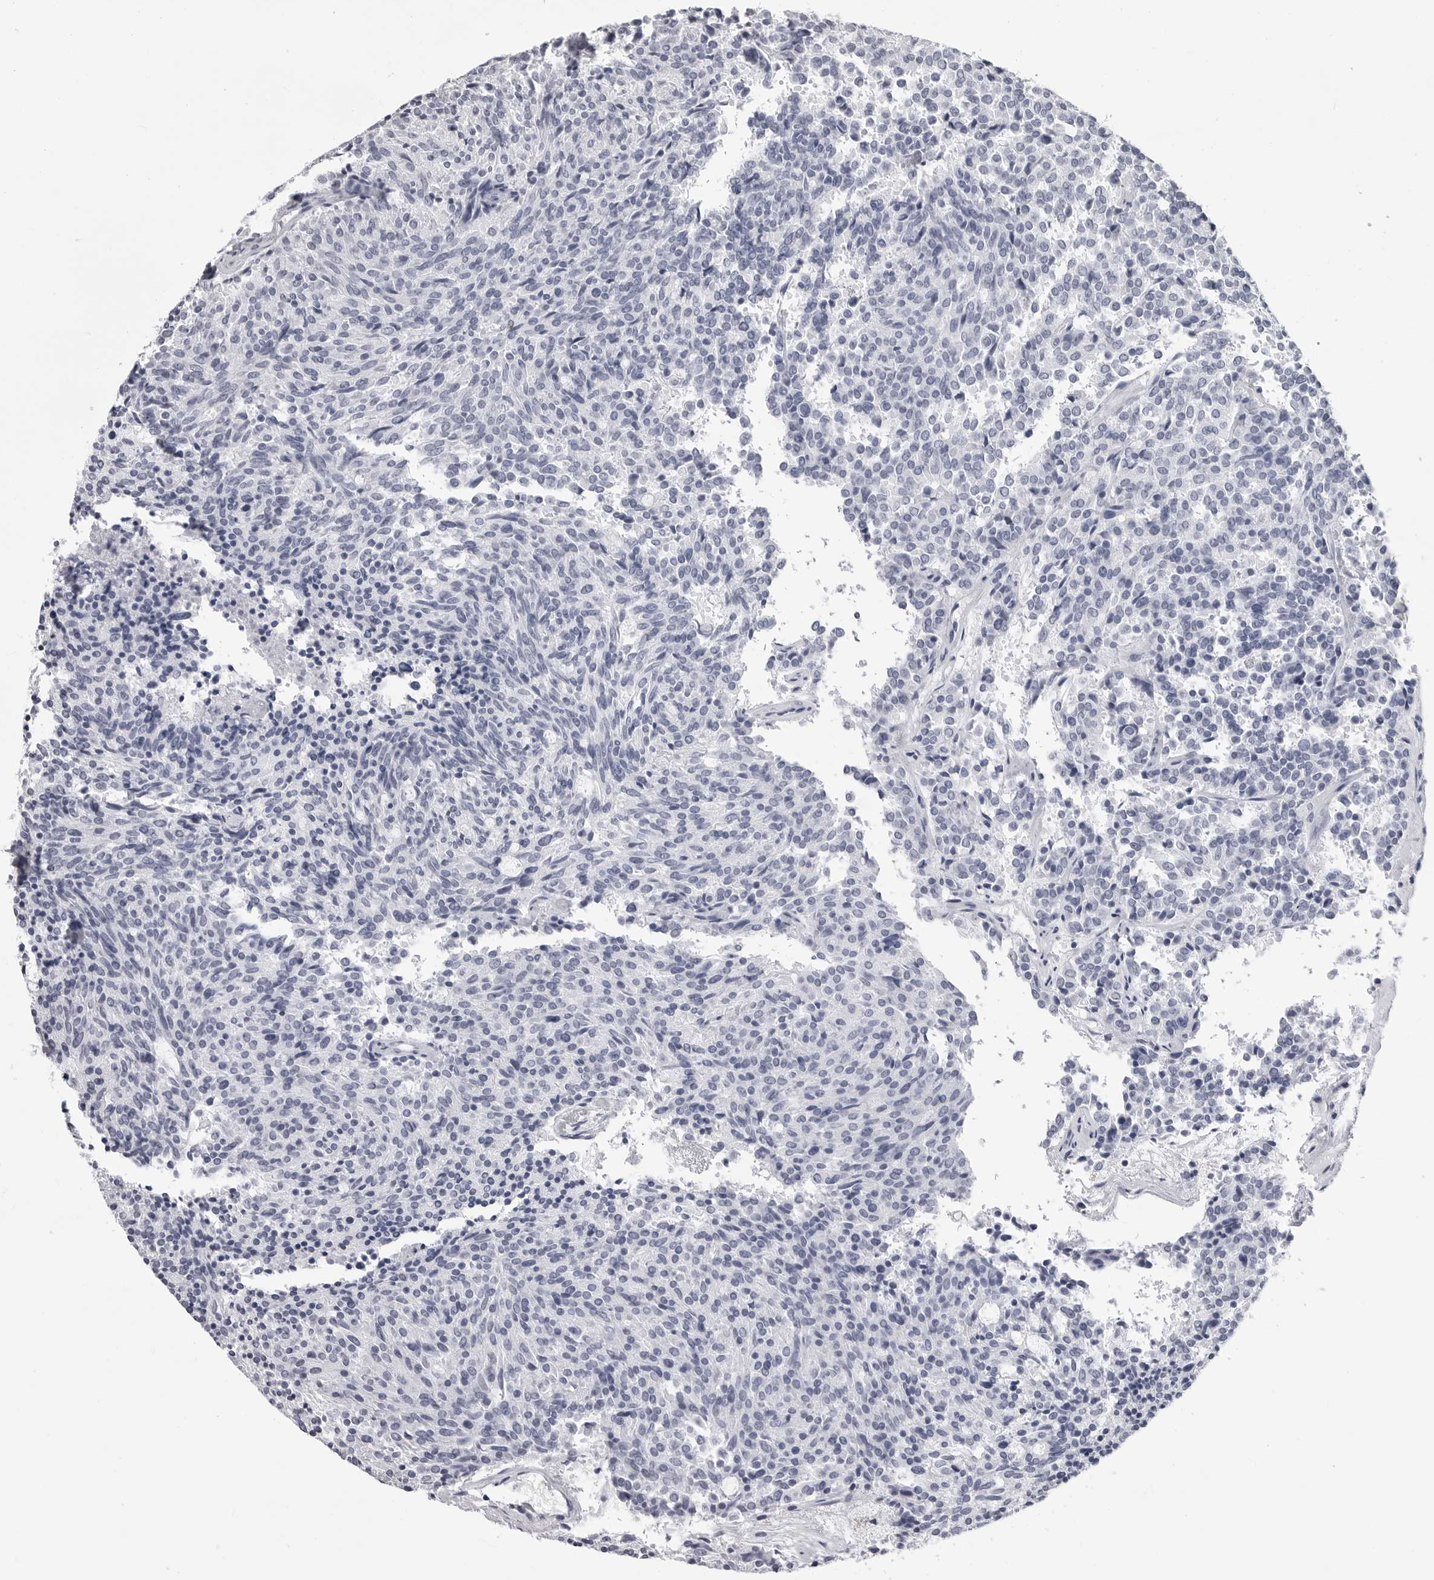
{"staining": {"intensity": "negative", "quantity": "none", "location": "none"}, "tissue": "carcinoid", "cell_type": "Tumor cells", "image_type": "cancer", "snomed": [{"axis": "morphology", "description": "Carcinoid, malignant, NOS"}, {"axis": "topography", "description": "Pancreas"}], "caption": "Carcinoid (malignant) was stained to show a protein in brown. There is no significant expression in tumor cells.", "gene": "LGALS4", "patient": {"sex": "female", "age": 54}}